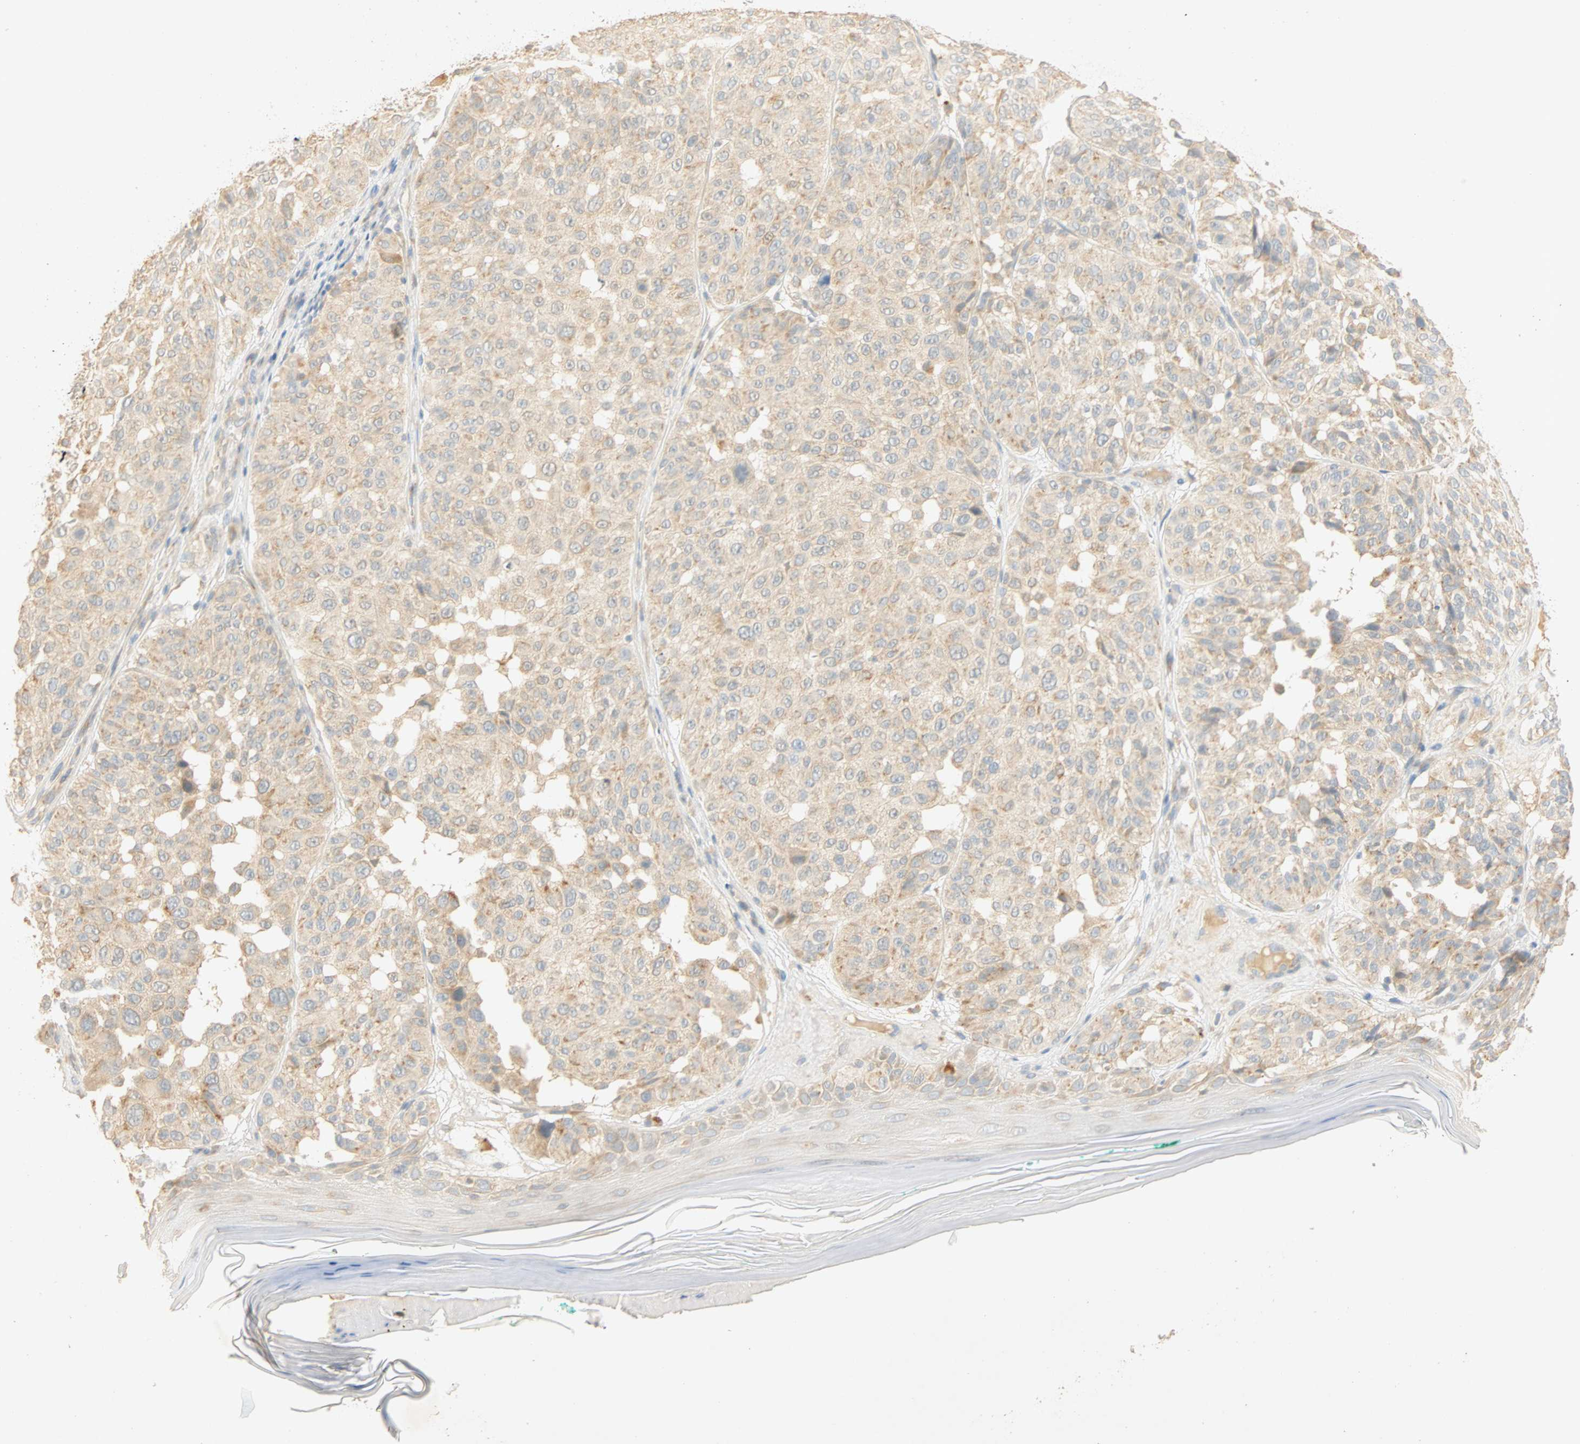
{"staining": {"intensity": "weak", "quantity": "25%-75%", "location": "cytoplasmic/membranous"}, "tissue": "melanoma", "cell_type": "Tumor cells", "image_type": "cancer", "snomed": [{"axis": "morphology", "description": "Malignant melanoma, NOS"}, {"axis": "topography", "description": "Skin"}], "caption": "Melanoma stained with a brown dye reveals weak cytoplasmic/membranous positive positivity in about 25%-75% of tumor cells.", "gene": "SELENBP1", "patient": {"sex": "female", "age": 46}}